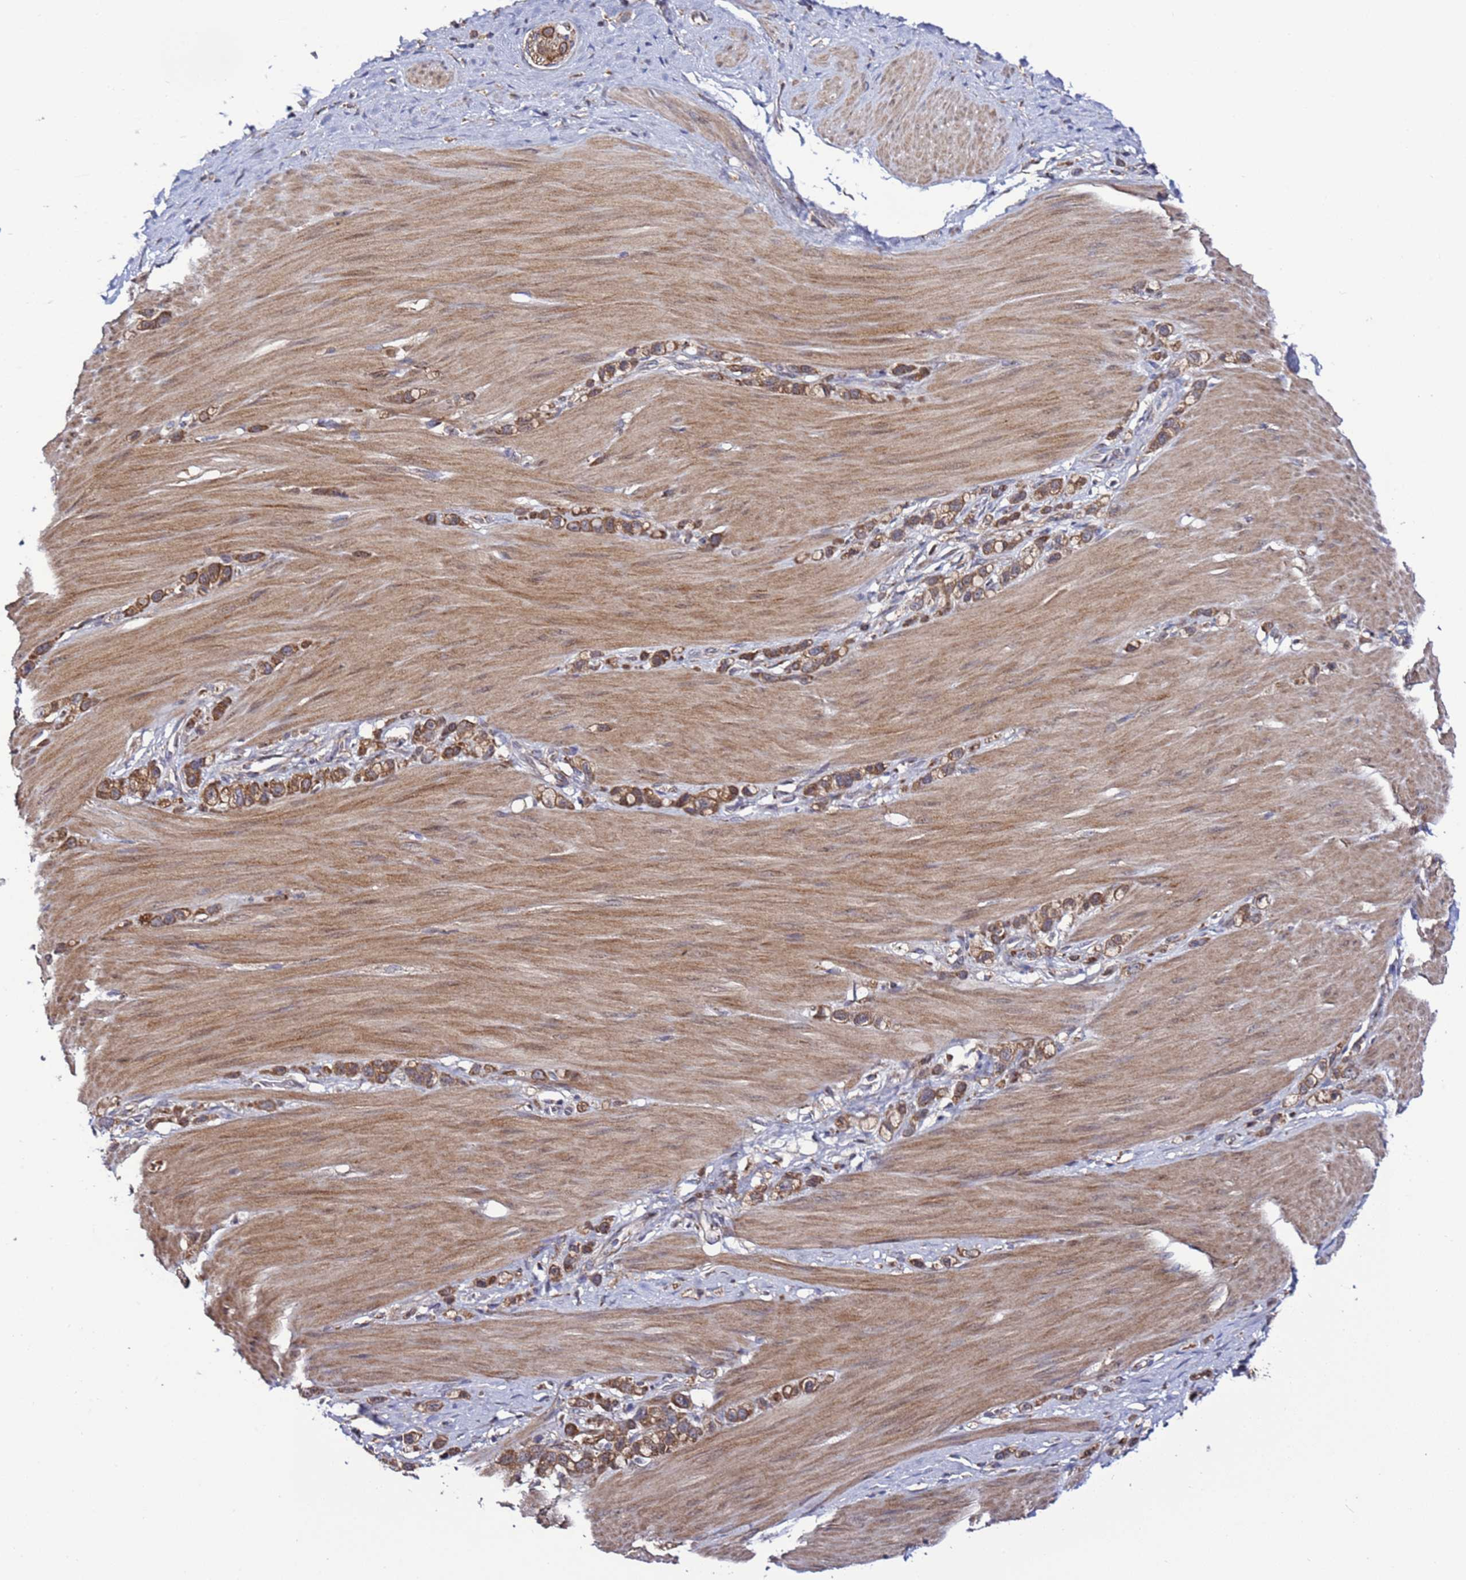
{"staining": {"intensity": "moderate", "quantity": ">75%", "location": "cytoplasmic/membranous"}, "tissue": "stomach cancer", "cell_type": "Tumor cells", "image_type": "cancer", "snomed": [{"axis": "morphology", "description": "Adenocarcinoma, NOS"}, {"axis": "topography", "description": "Stomach"}], "caption": "A photomicrograph showing moderate cytoplasmic/membranous expression in about >75% of tumor cells in stomach adenocarcinoma, as visualized by brown immunohistochemical staining.", "gene": "TMEM176B", "patient": {"sex": "female", "age": 65}}